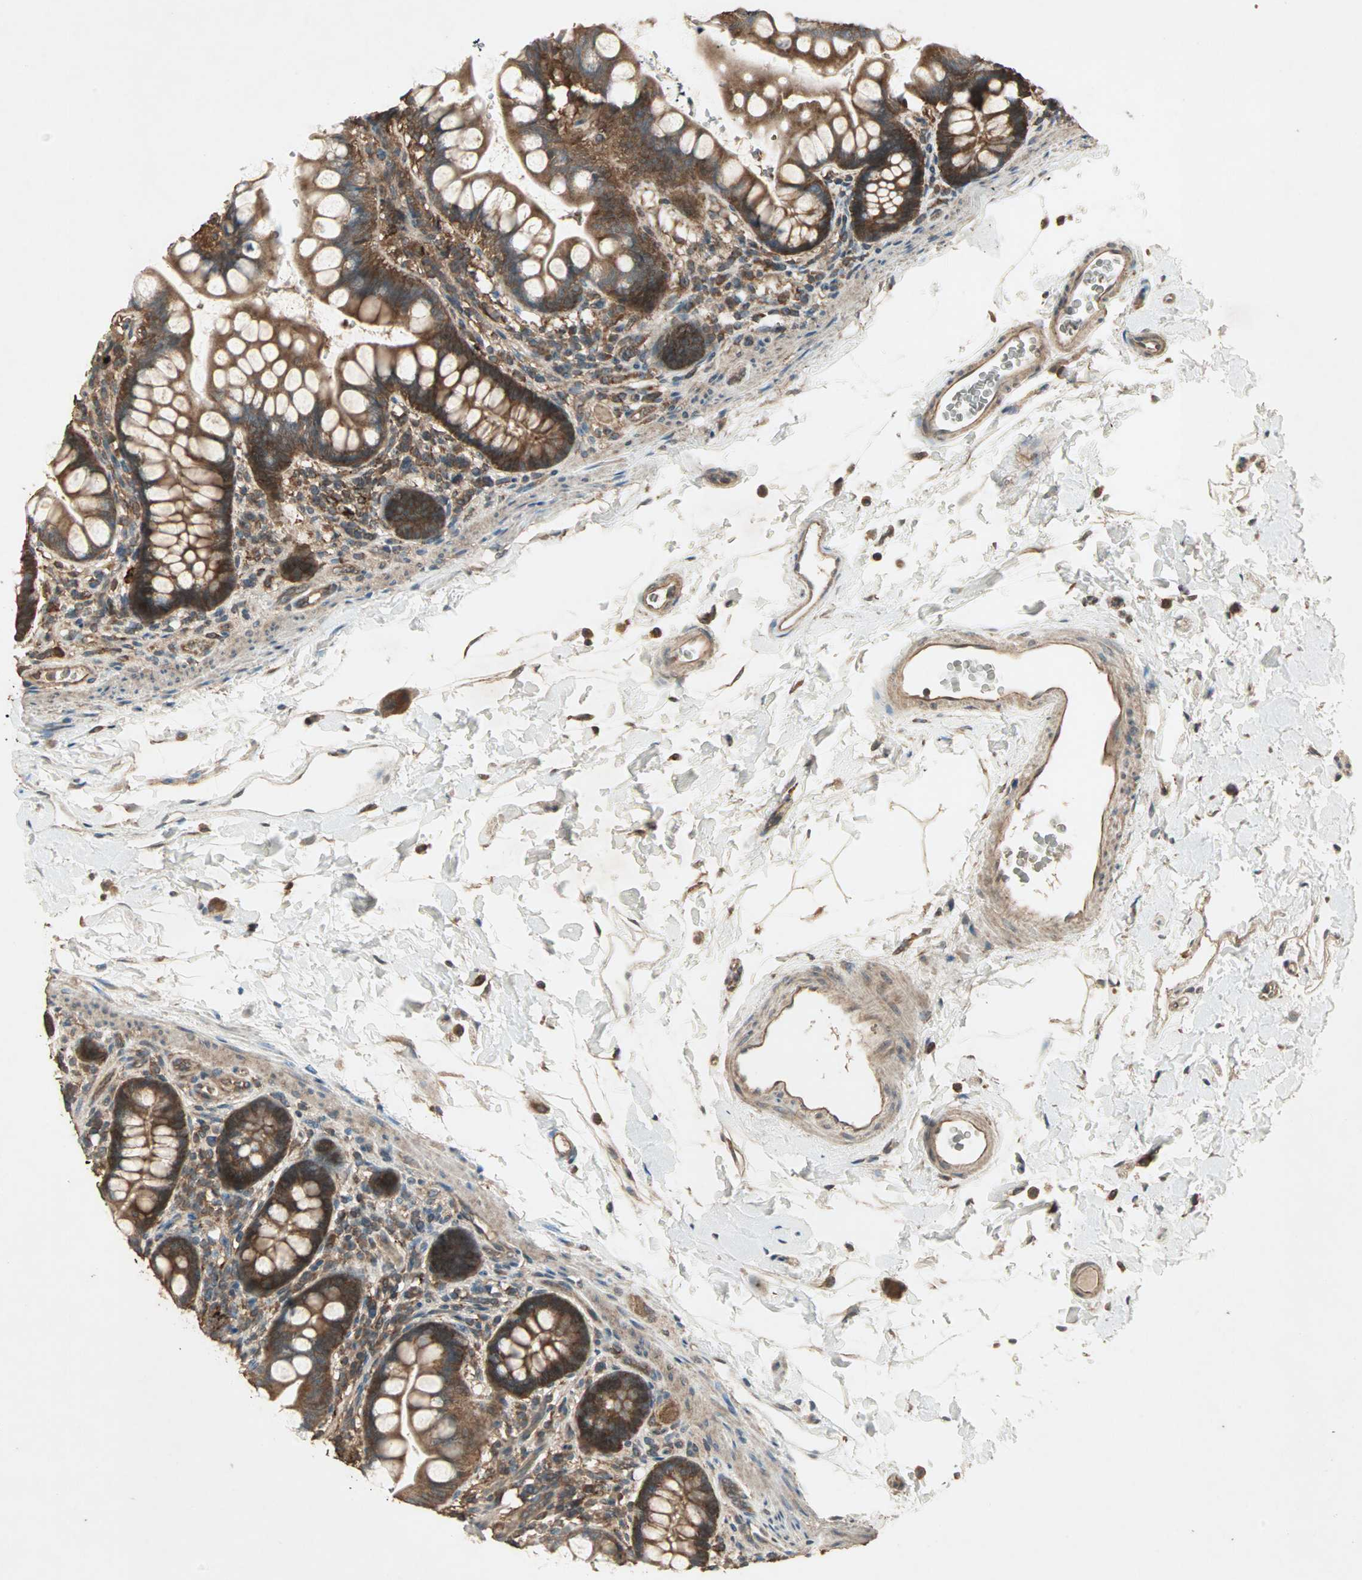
{"staining": {"intensity": "strong", "quantity": ">75%", "location": "cytoplasmic/membranous"}, "tissue": "small intestine", "cell_type": "Glandular cells", "image_type": "normal", "snomed": [{"axis": "morphology", "description": "Normal tissue, NOS"}, {"axis": "topography", "description": "Small intestine"}], "caption": "Brown immunohistochemical staining in normal small intestine reveals strong cytoplasmic/membranous staining in about >75% of glandular cells. The protein is shown in brown color, while the nuclei are stained blue.", "gene": "UBAC1", "patient": {"sex": "female", "age": 58}}